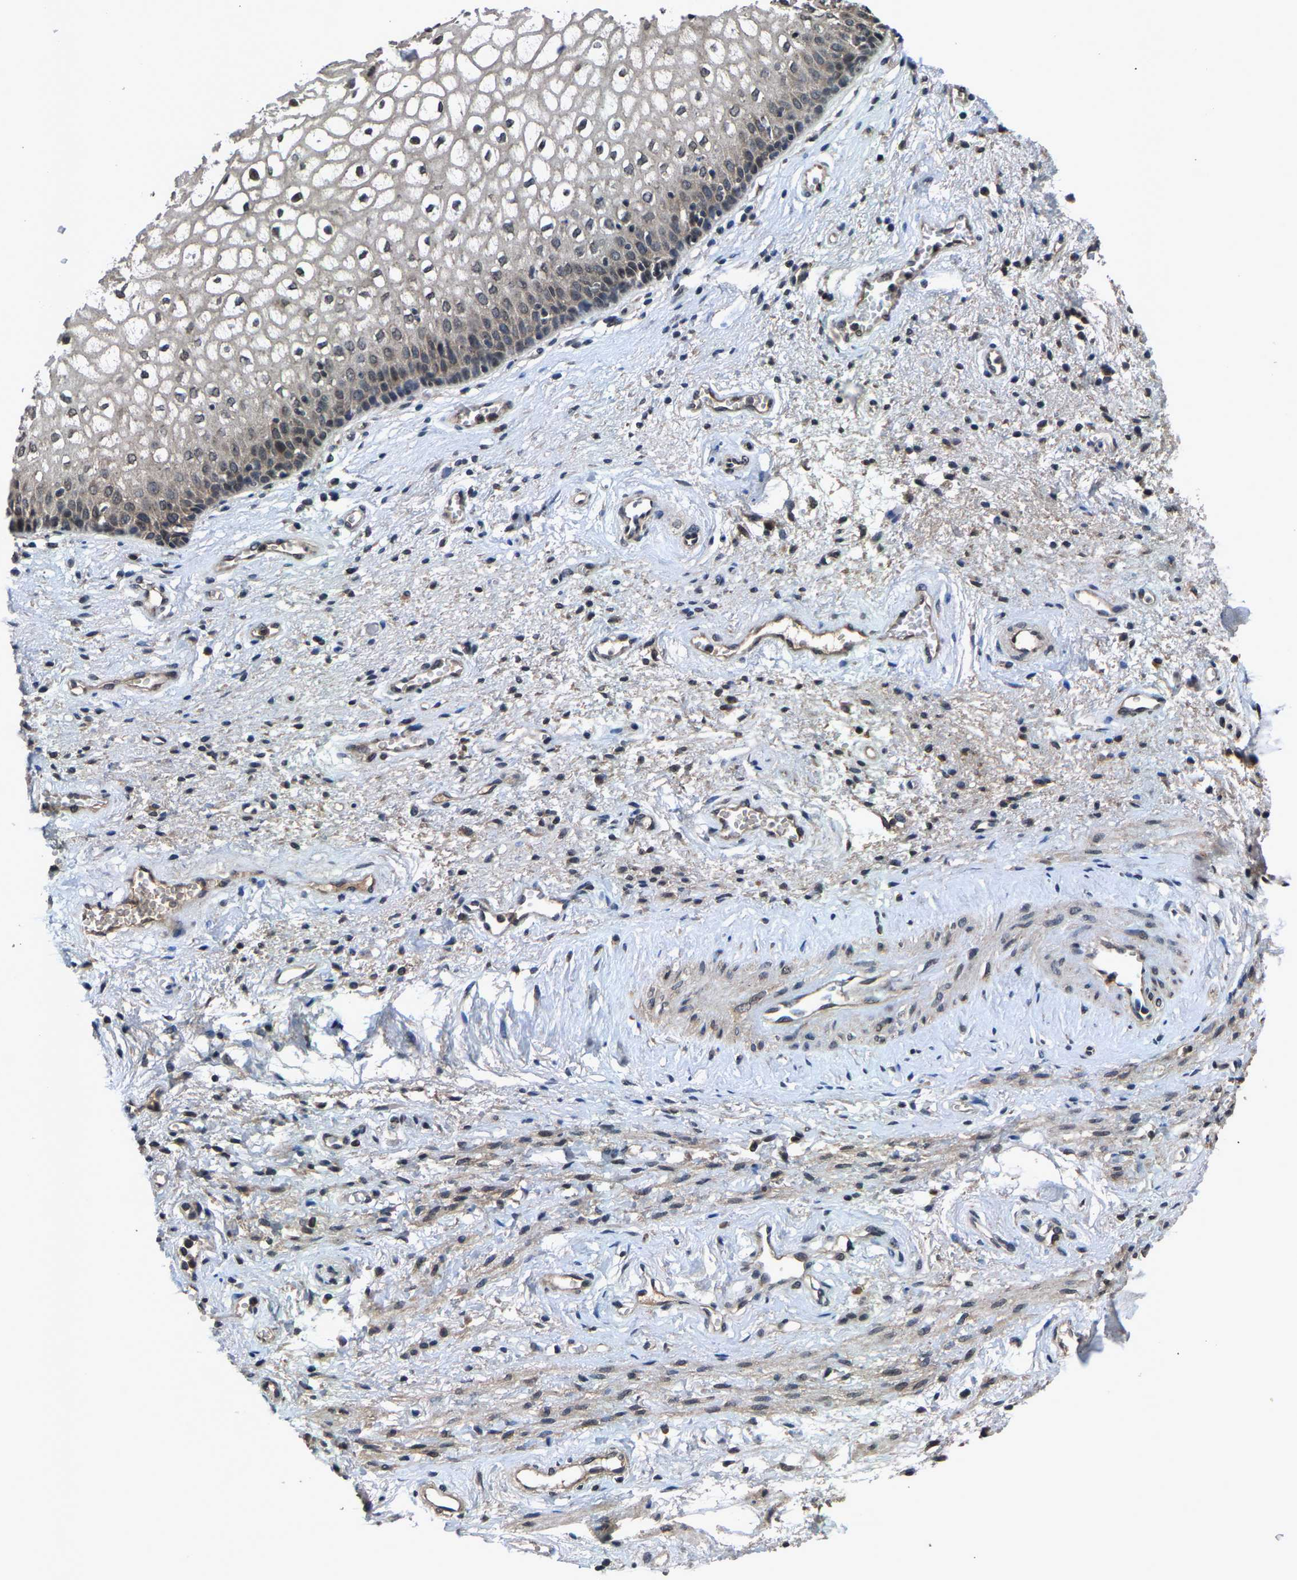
{"staining": {"intensity": "moderate", "quantity": "<25%", "location": "nuclear"}, "tissue": "vagina", "cell_type": "Squamous epithelial cells", "image_type": "normal", "snomed": [{"axis": "morphology", "description": "Normal tissue, NOS"}, {"axis": "topography", "description": "Vagina"}], "caption": "A brown stain shows moderate nuclear expression of a protein in squamous epithelial cells of benign vagina.", "gene": "HUWE1", "patient": {"sex": "female", "age": 34}}